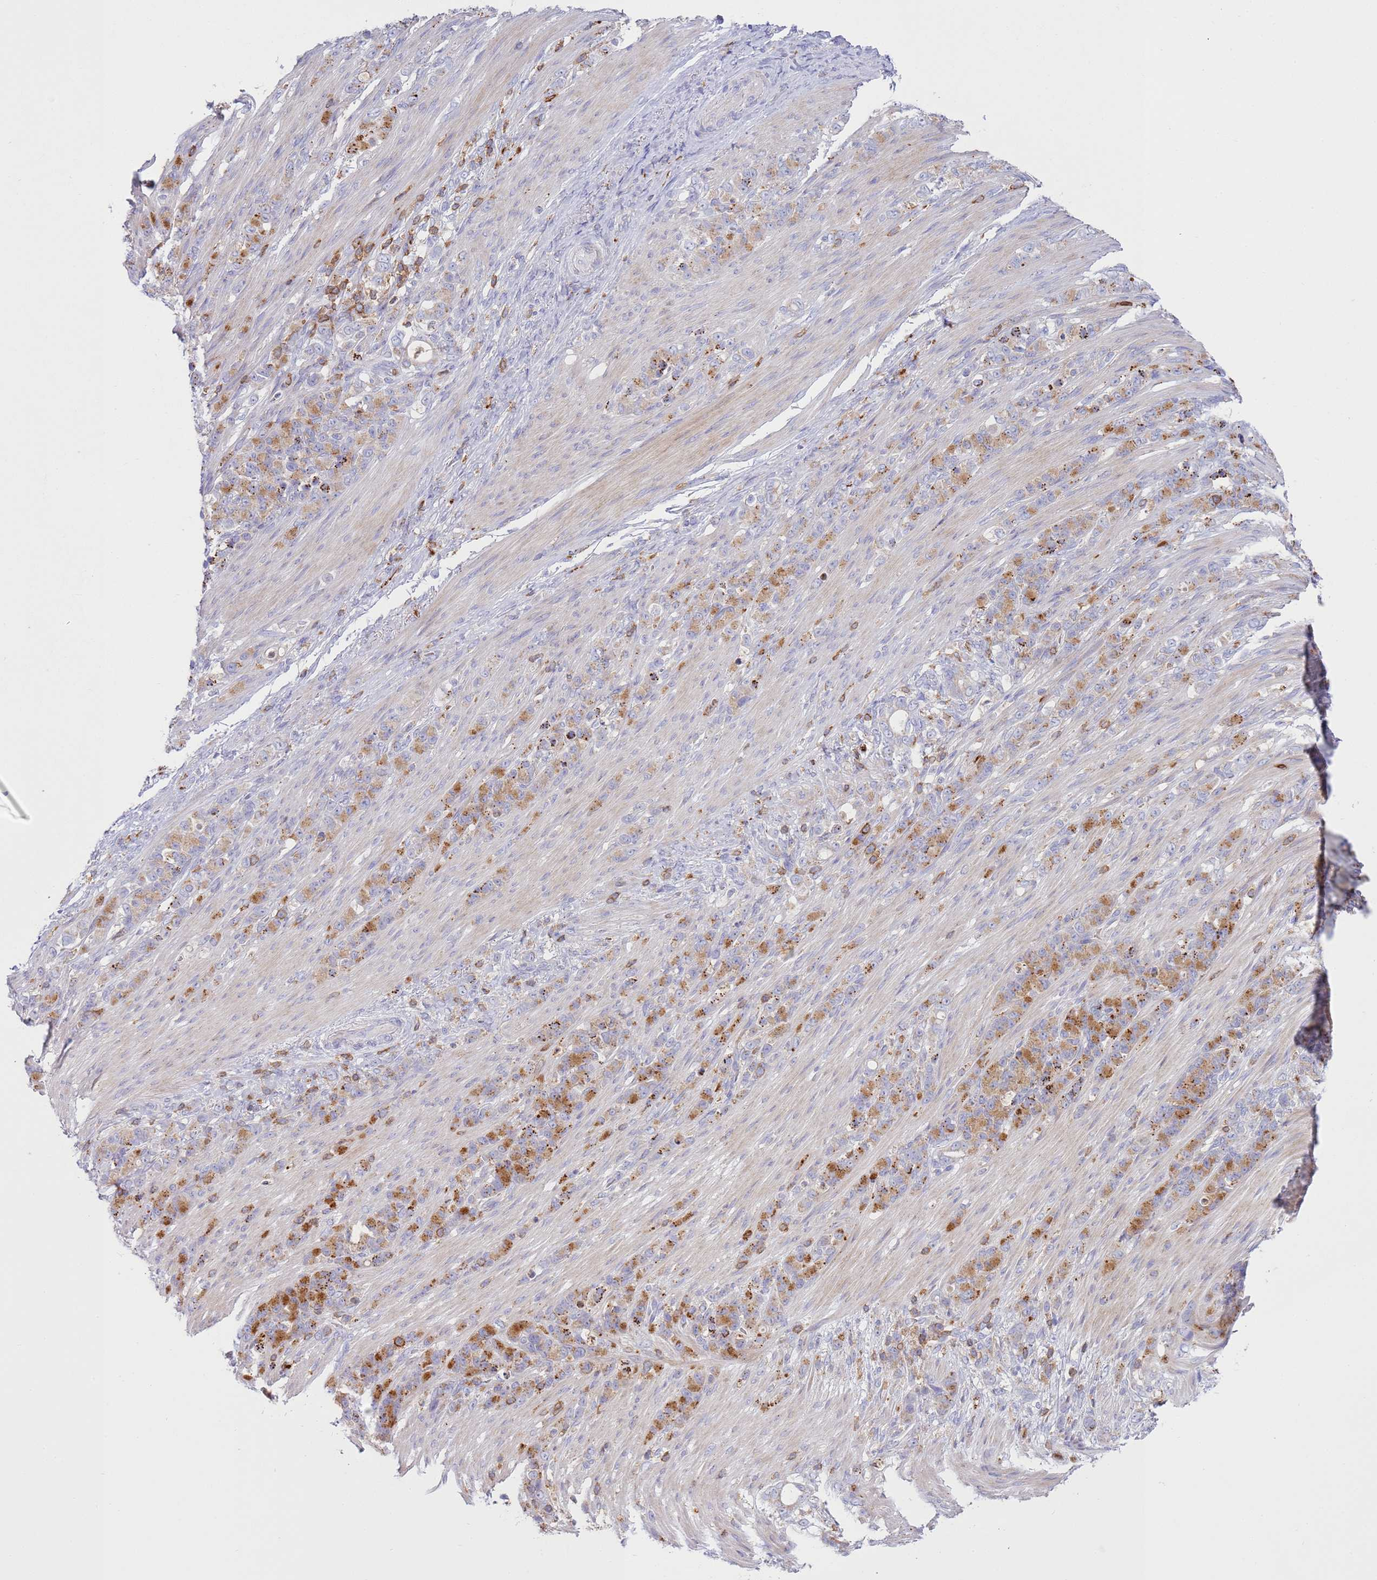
{"staining": {"intensity": "moderate", "quantity": ">75%", "location": "cytoplasmic/membranous"}, "tissue": "stomach cancer", "cell_type": "Tumor cells", "image_type": "cancer", "snomed": [{"axis": "morphology", "description": "Adenocarcinoma, NOS"}, {"axis": "topography", "description": "Stomach"}], "caption": "A histopathology image showing moderate cytoplasmic/membranous positivity in approximately >75% of tumor cells in stomach cancer (adenocarcinoma), as visualized by brown immunohistochemical staining.", "gene": "TTPAL", "patient": {"sex": "female", "age": 79}}